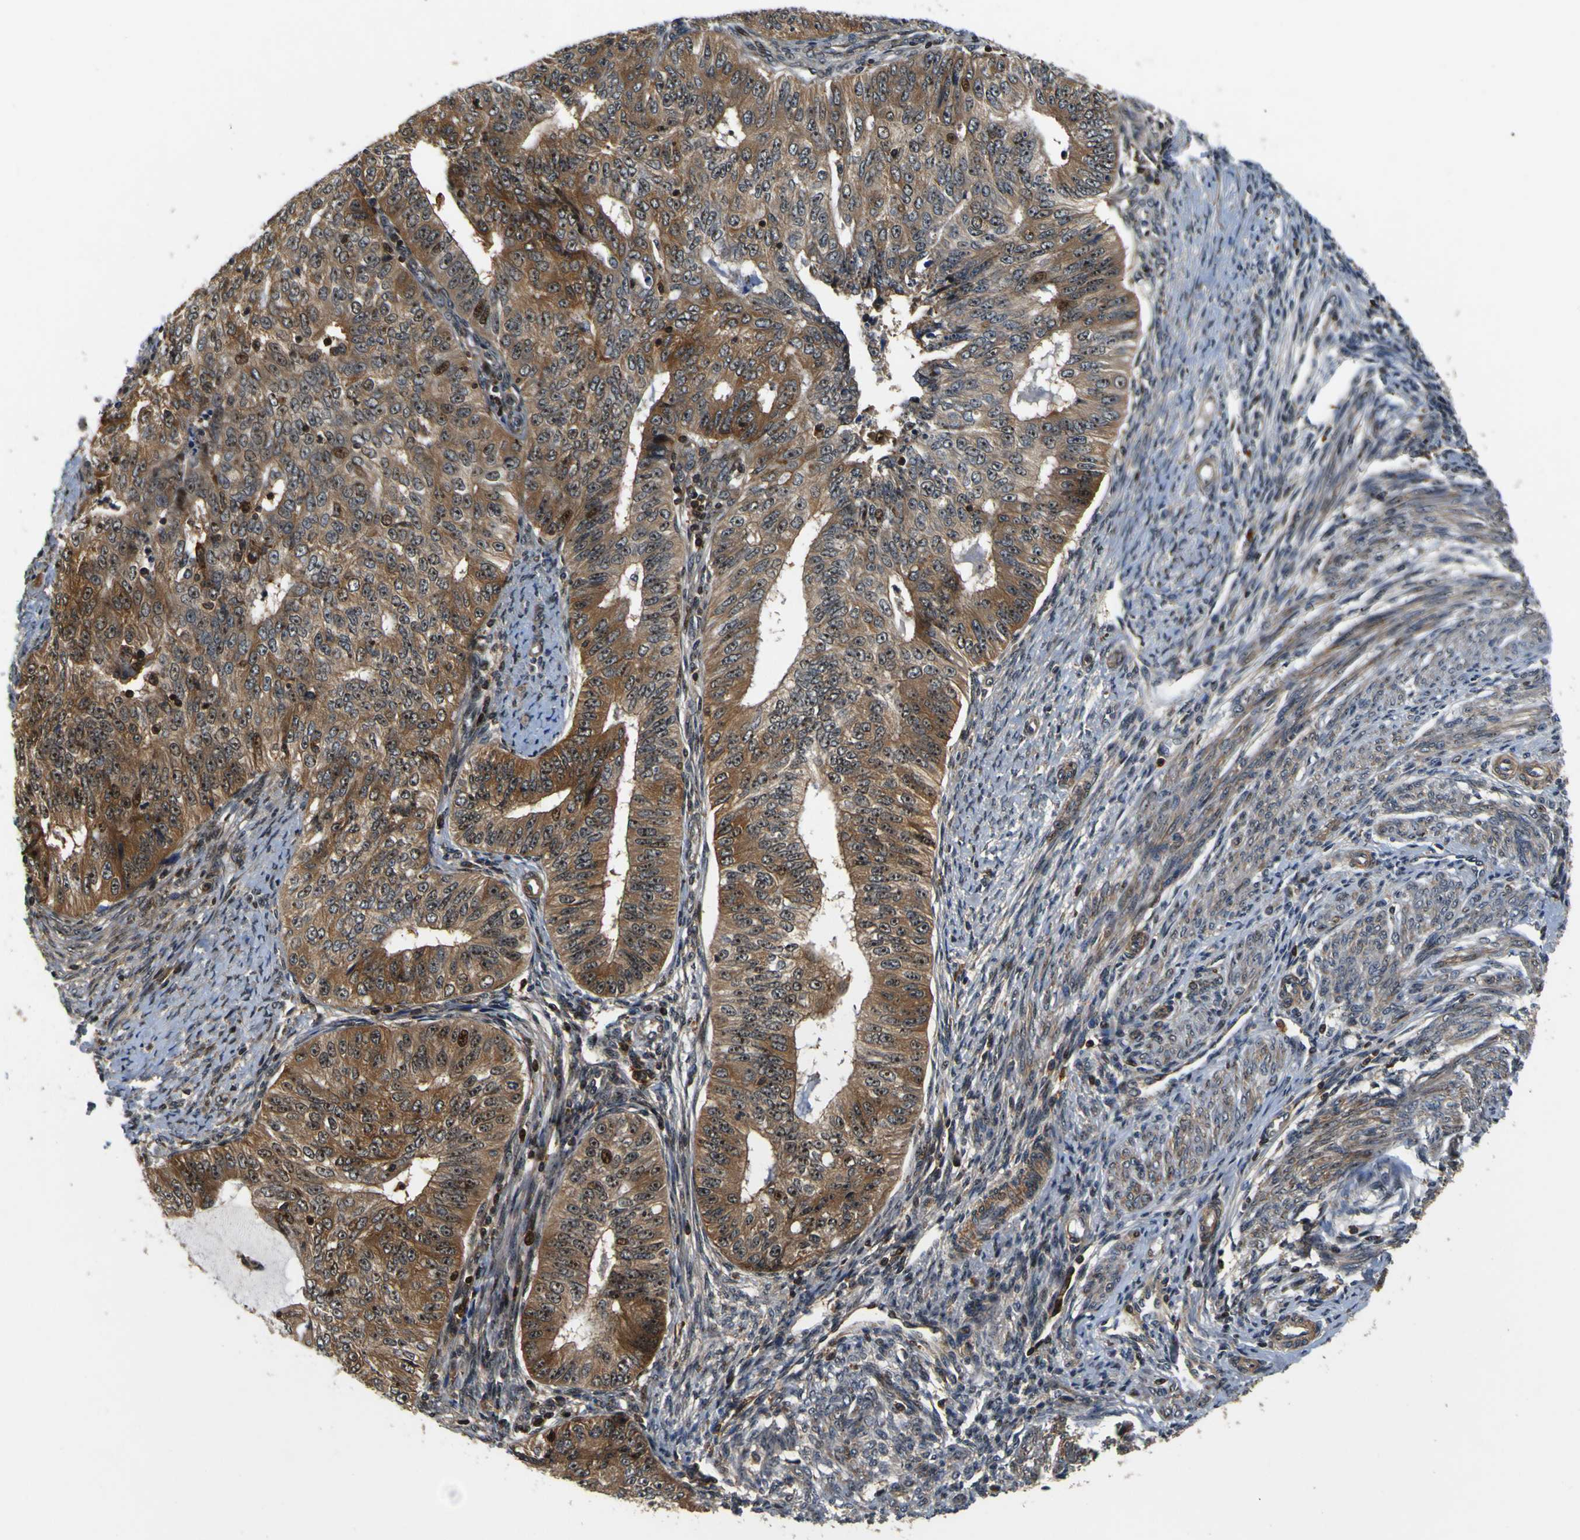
{"staining": {"intensity": "moderate", "quantity": ">75%", "location": "cytoplasmic/membranous,nuclear"}, "tissue": "endometrial cancer", "cell_type": "Tumor cells", "image_type": "cancer", "snomed": [{"axis": "morphology", "description": "Adenocarcinoma, NOS"}, {"axis": "topography", "description": "Endometrium"}], "caption": "A histopathology image showing moderate cytoplasmic/membranous and nuclear expression in approximately >75% of tumor cells in endometrial adenocarcinoma, as visualized by brown immunohistochemical staining.", "gene": "LRP4", "patient": {"sex": "female", "age": 32}}